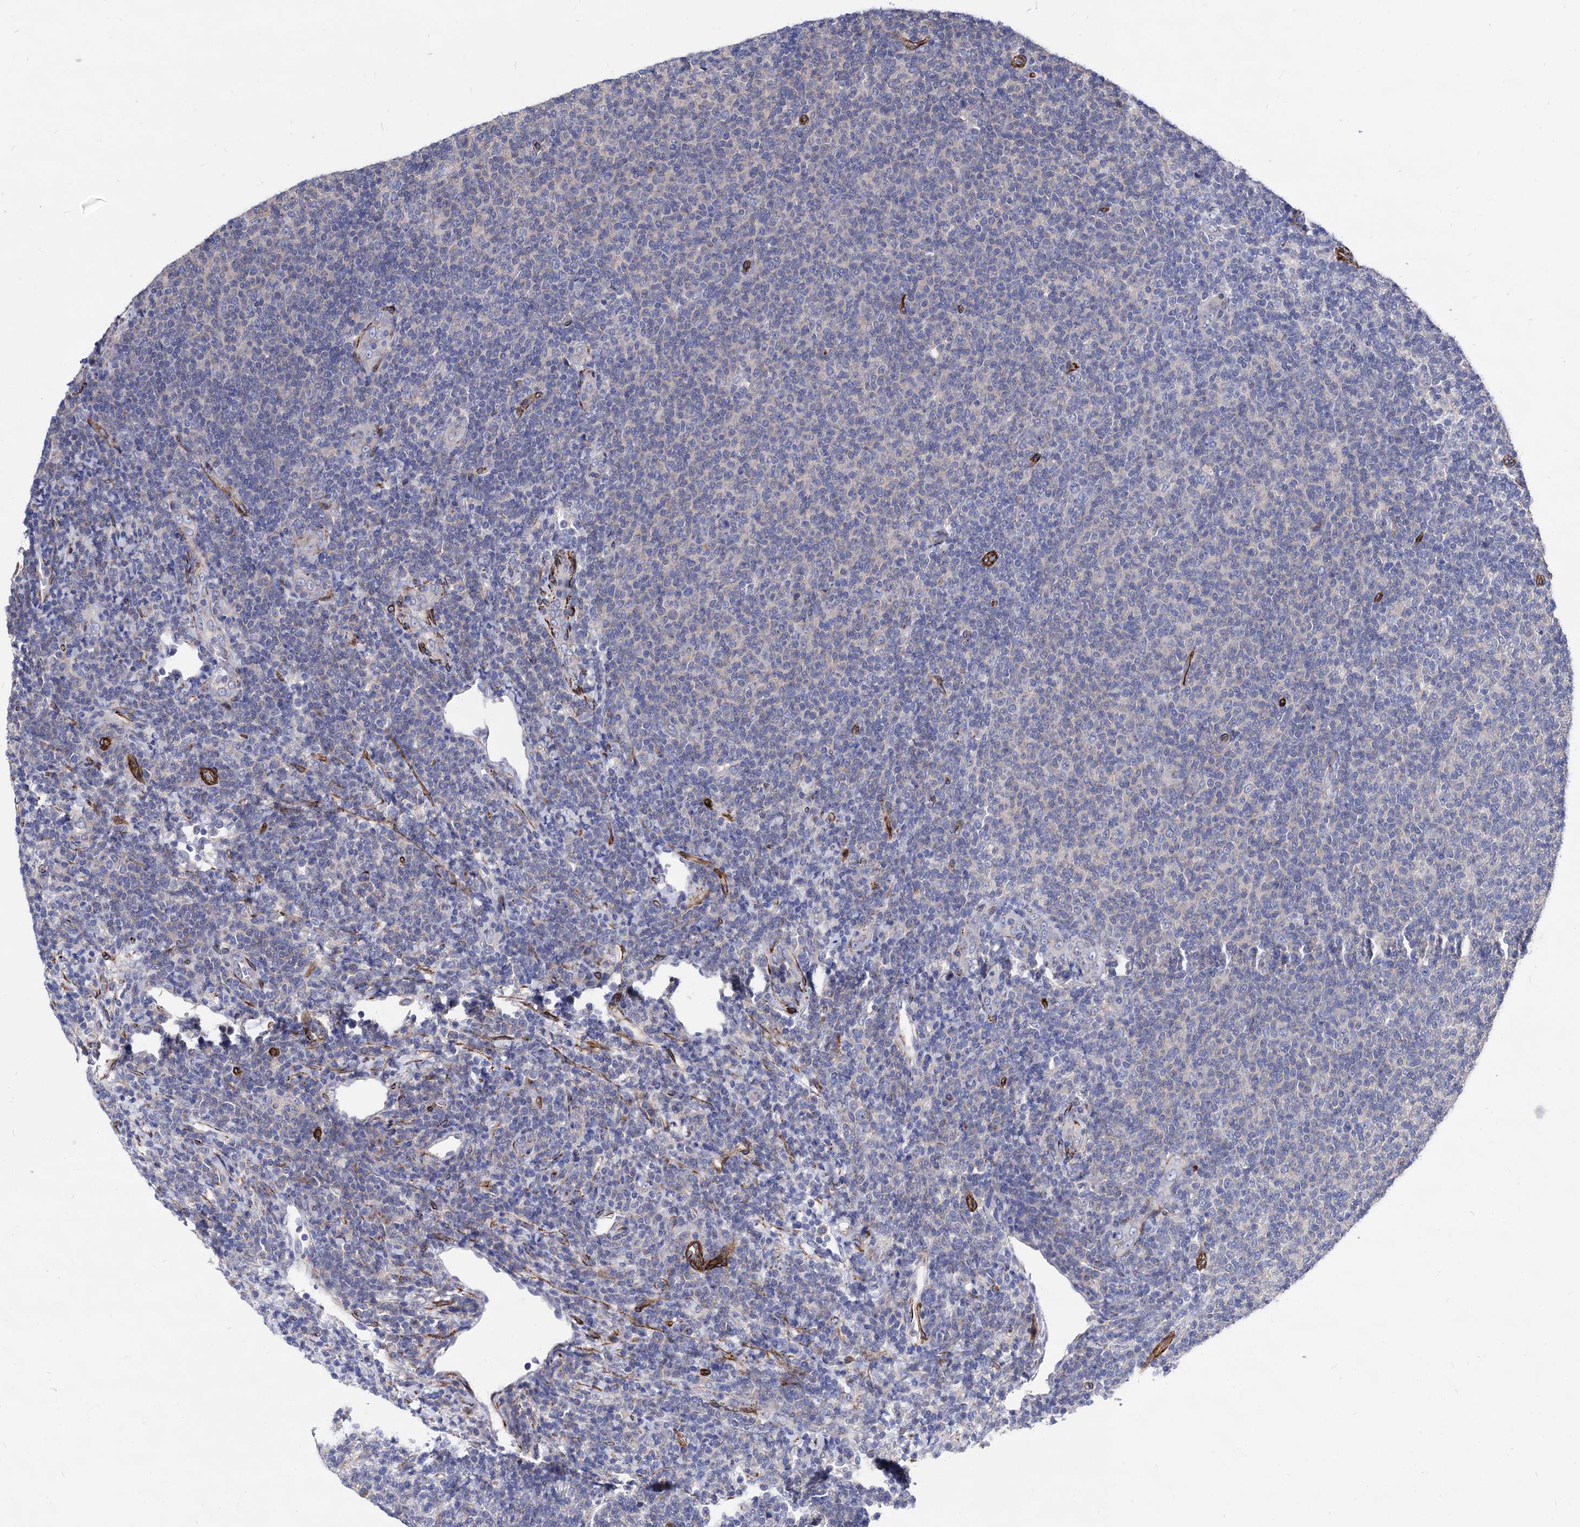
{"staining": {"intensity": "negative", "quantity": "none", "location": "none"}, "tissue": "lymphoma", "cell_type": "Tumor cells", "image_type": "cancer", "snomed": [{"axis": "morphology", "description": "Malignant lymphoma, non-Hodgkin's type, Low grade"}, {"axis": "topography", "description": "Lymph node"}], "caption": "High magnification brightfield microscopy of low-grade malignant lymphoma, non-Hodgkin's type stained with DAB (3,3'-diaminobenzidine) (brown) and counterstained with hematoxylin (blue): tumor cells show no significant expression. (DAB IHC visualized using brightfield microscopy, high magnification).", "gene": "WDR11", "patient": {"sex": "male", "age": 66}}